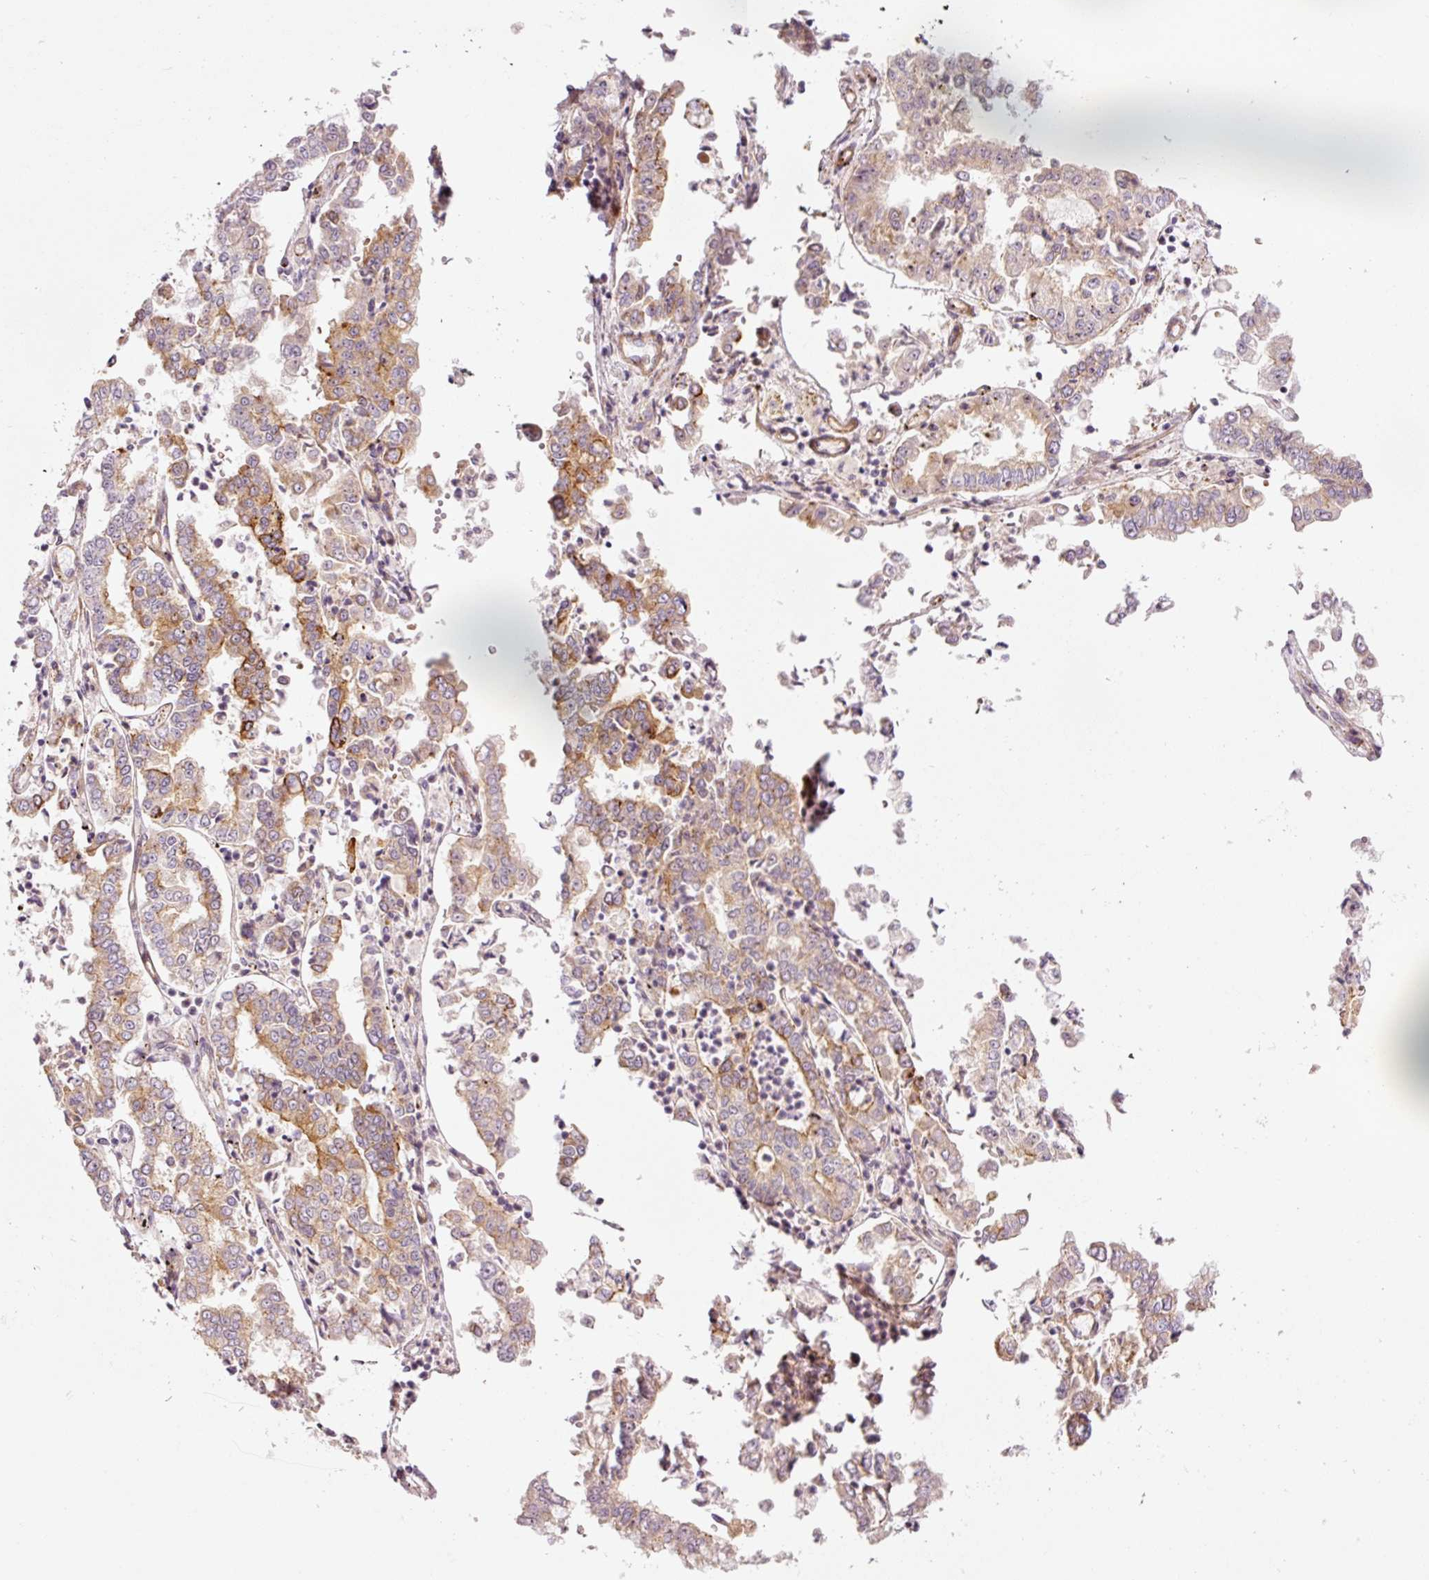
{"staining": {"intensity": "moderate", "quantity": "<25%", "location": "cytoplasmic/membranous"}, "tissue": "stomach cancer", "cell_type": "Tumor cells", "image_type": "cancer", "snomed": [{"axis": "morphology", "description": "Adenocarcinoma, NOS"}, {"axis": "topography", "description": "Stomach"}], "caption": "A brown stain highlights moderate cytoplasmic/membranous staining of a protein in stomach cancer tumor cells.", "gene": "ANKRD20A1", "patient": {"sex": "male", "age": 76}}